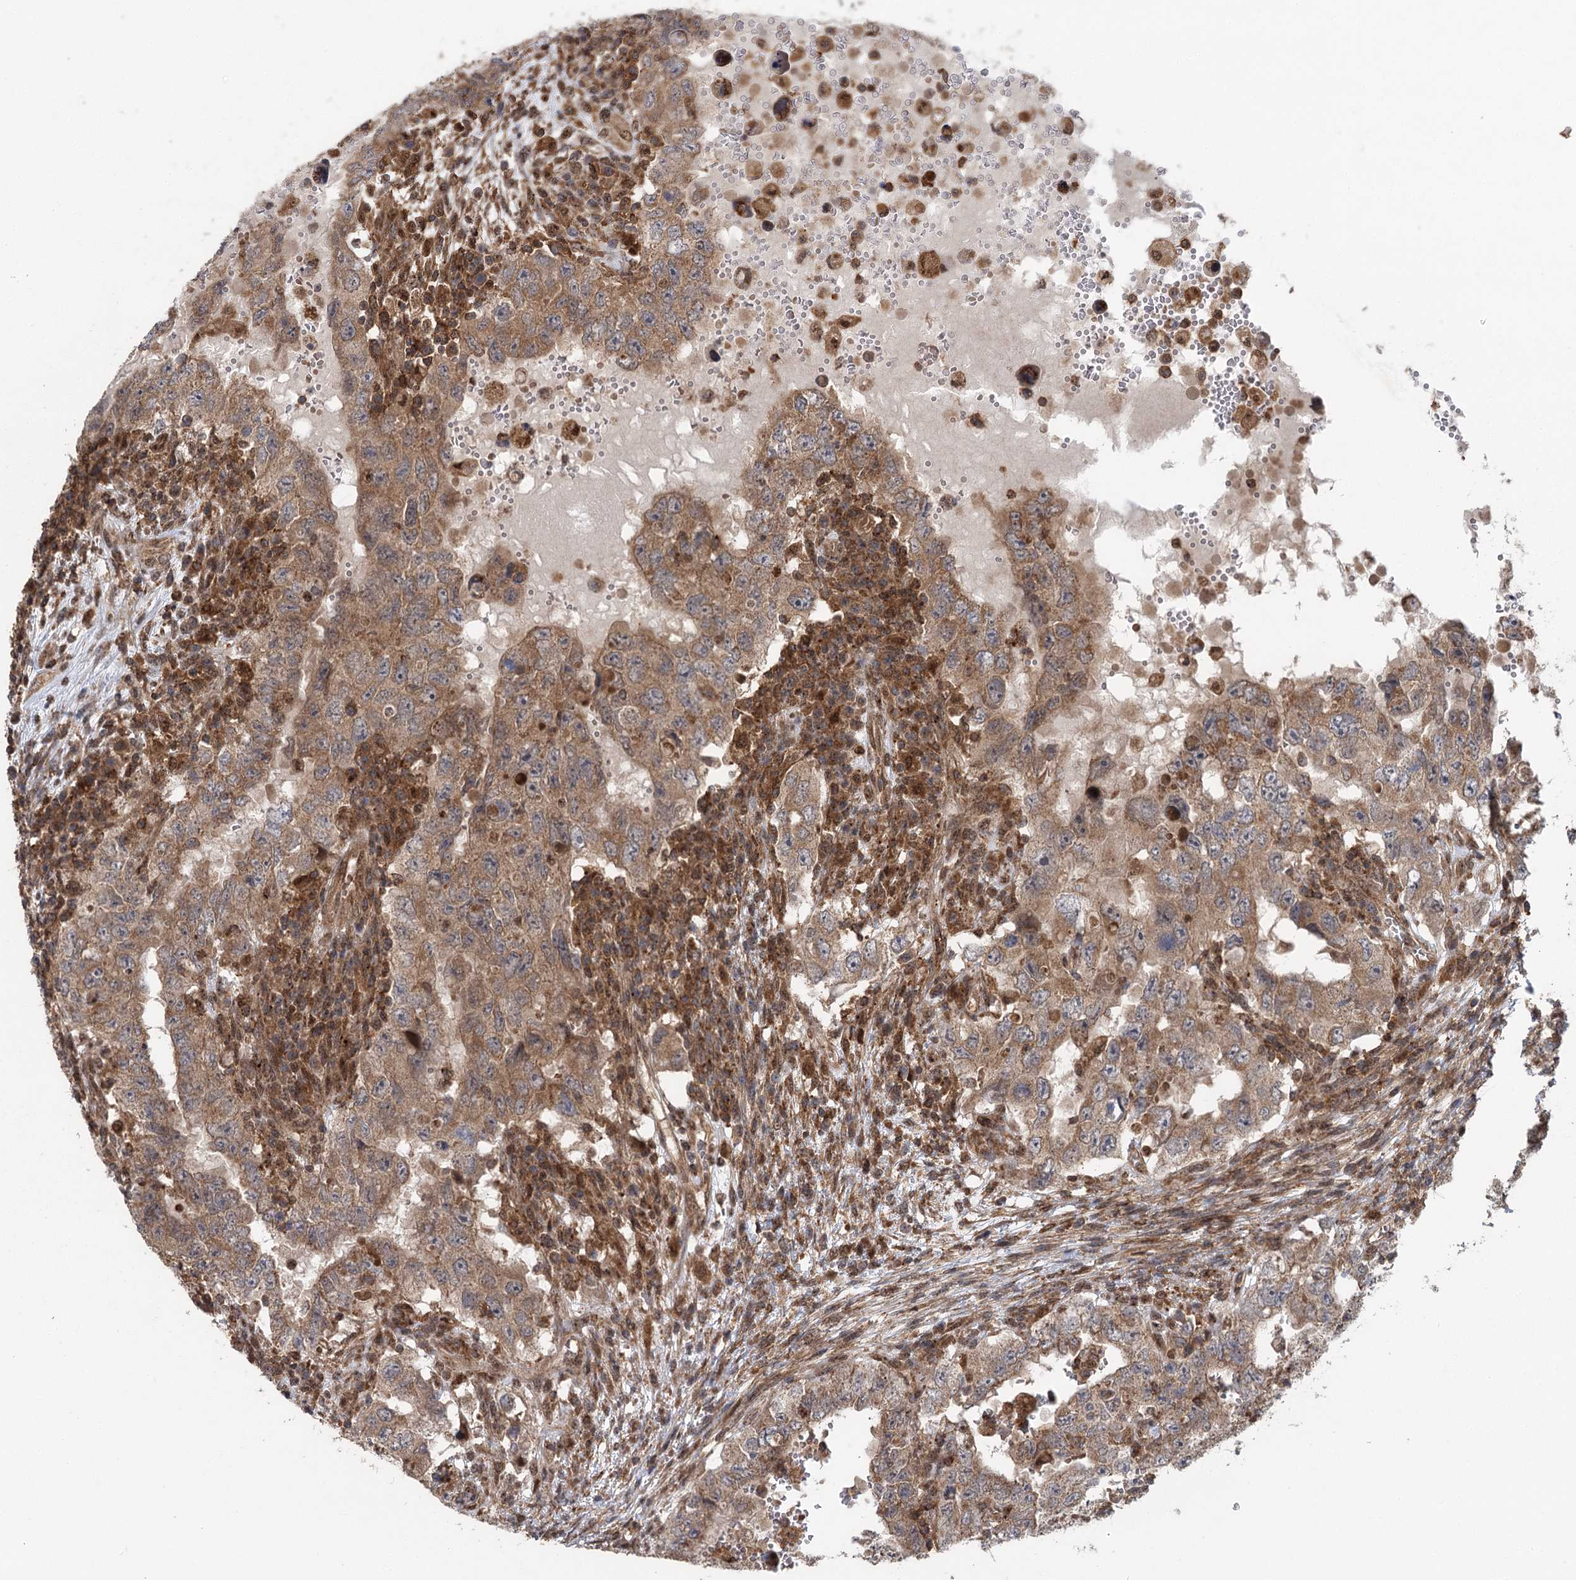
{"staining": {"intensity": "moderate", "quantity": ">75%", "location": "cytoplasmic/membranous"}, "tissue": "testis cancer", "cell_type": "Tumor cells", "image_type": "cancer", "snomed": [{"axis": "morphology", "description": "Carcinoma, Embryonal, NOS"}, {"axis": "topography", "description": "Testis"}], "caption": "Immunohistochemical staining of human testis cancer (embryonal carcinoma) reveals medium levels of moderate cytoplasmic/membranous staining in approximately >75% of tumor cells.", "gene": "C12orf4", "patient": {"sex": "male", "age": 26}}